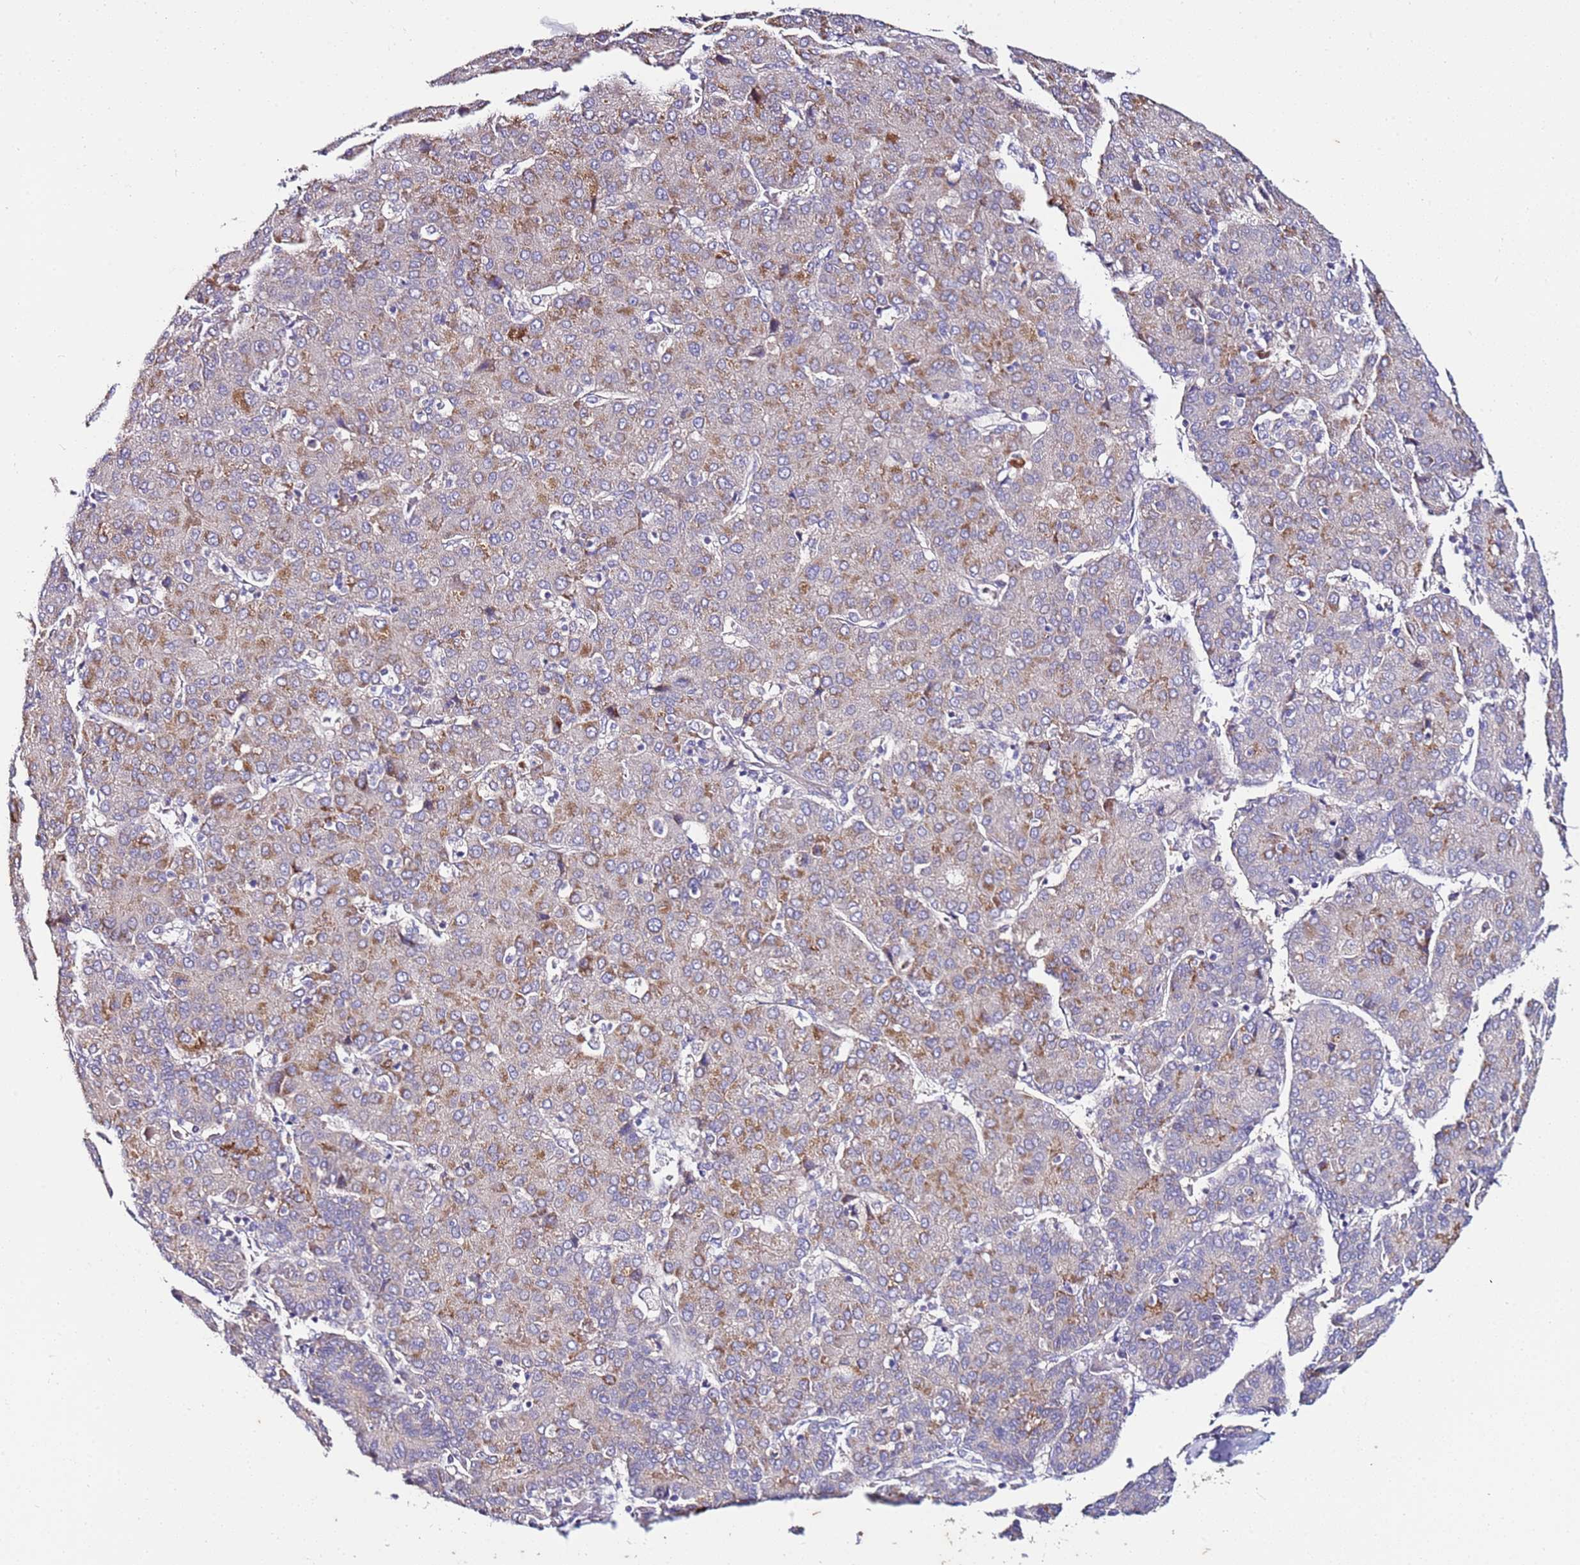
{"staining": {"intensity": "moderate", "quantity": "<25%", "location": "cytoplasmic/membranous"}, "tissue": "liver cancer", "cell_type": "Tumor cells", "image_type": "cancer", "snomed": [{"axis": "morphology", "description": "Carcinoma, Hepatocellular, NOS"}, {"axis": "topography", "description": "Liver"}], "caption": "Protein expression by immunohistochemistry (IHC) demonstrates moderate cytoplasmic/membranous positivity in about <25% of tumor cells in liver hepatocellular carcinoma.", "gene": "SRRM5", "patient": {"sex": "male", "age": 65}}